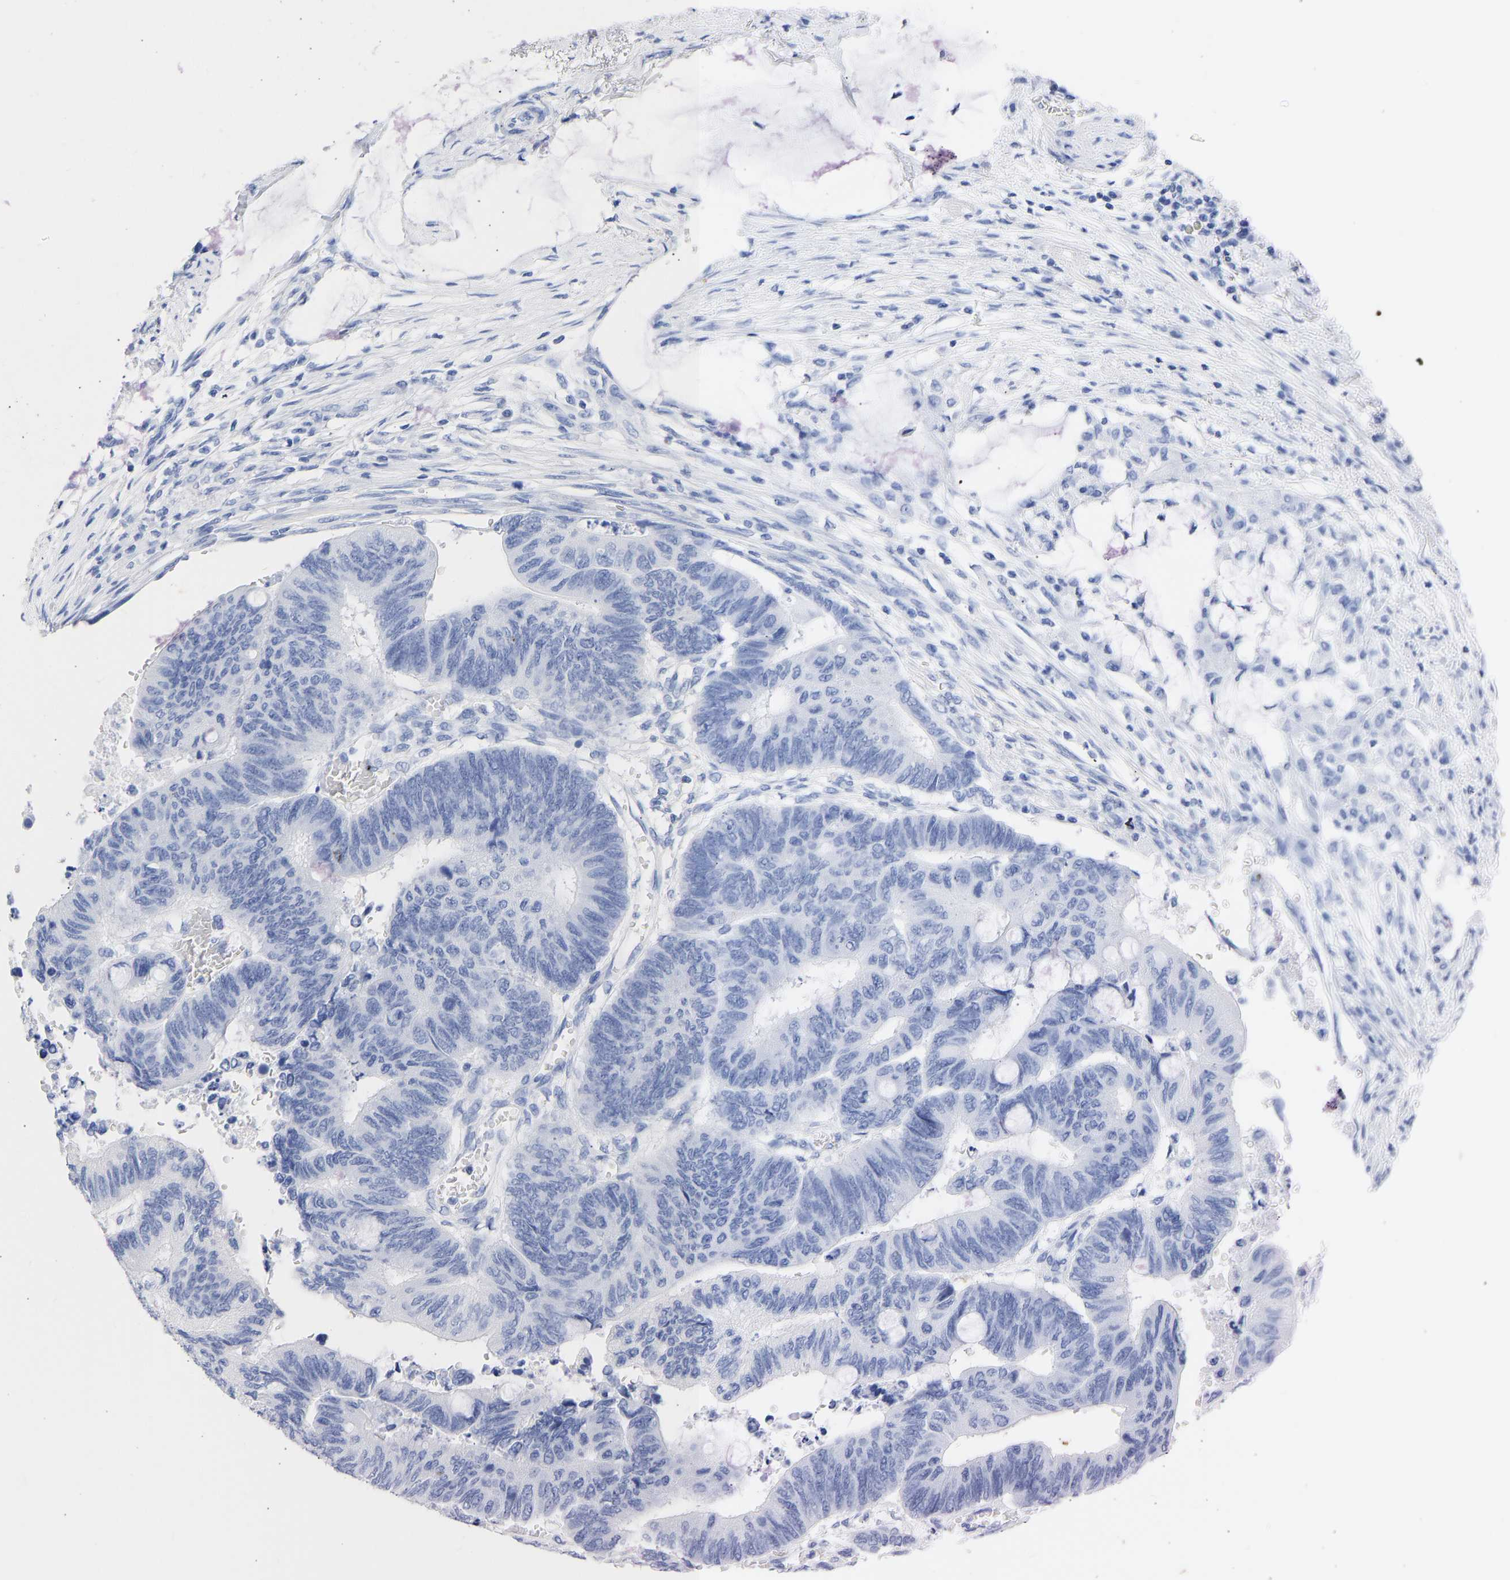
{"staining": {"intensity": "negative", "quantity": "none", "location": "none"}, "tissue": "colorectal cancer", "cell_type": "Tumor cells", "image_type": "cancer", "snomed": [{"axis": "morphology", "description": "Normal tissue, NOS"}, {"axis": "morphology", "description": "Adenocarcinoma, NOS"}, {"axis": "topography", "description": "Rectum"}, {"axis": "topography", "description": "Peripheral nerve tissue"}], "caption": "The image shows no significant expression in tumor cells of colorectal adenocarcinoma. (DAB (3,3'-diaminobenzidine) immunohistochemistry (IHC), high magnification).", "gene": "KRT1", "patient": {"sex": "male", "age": 92}}